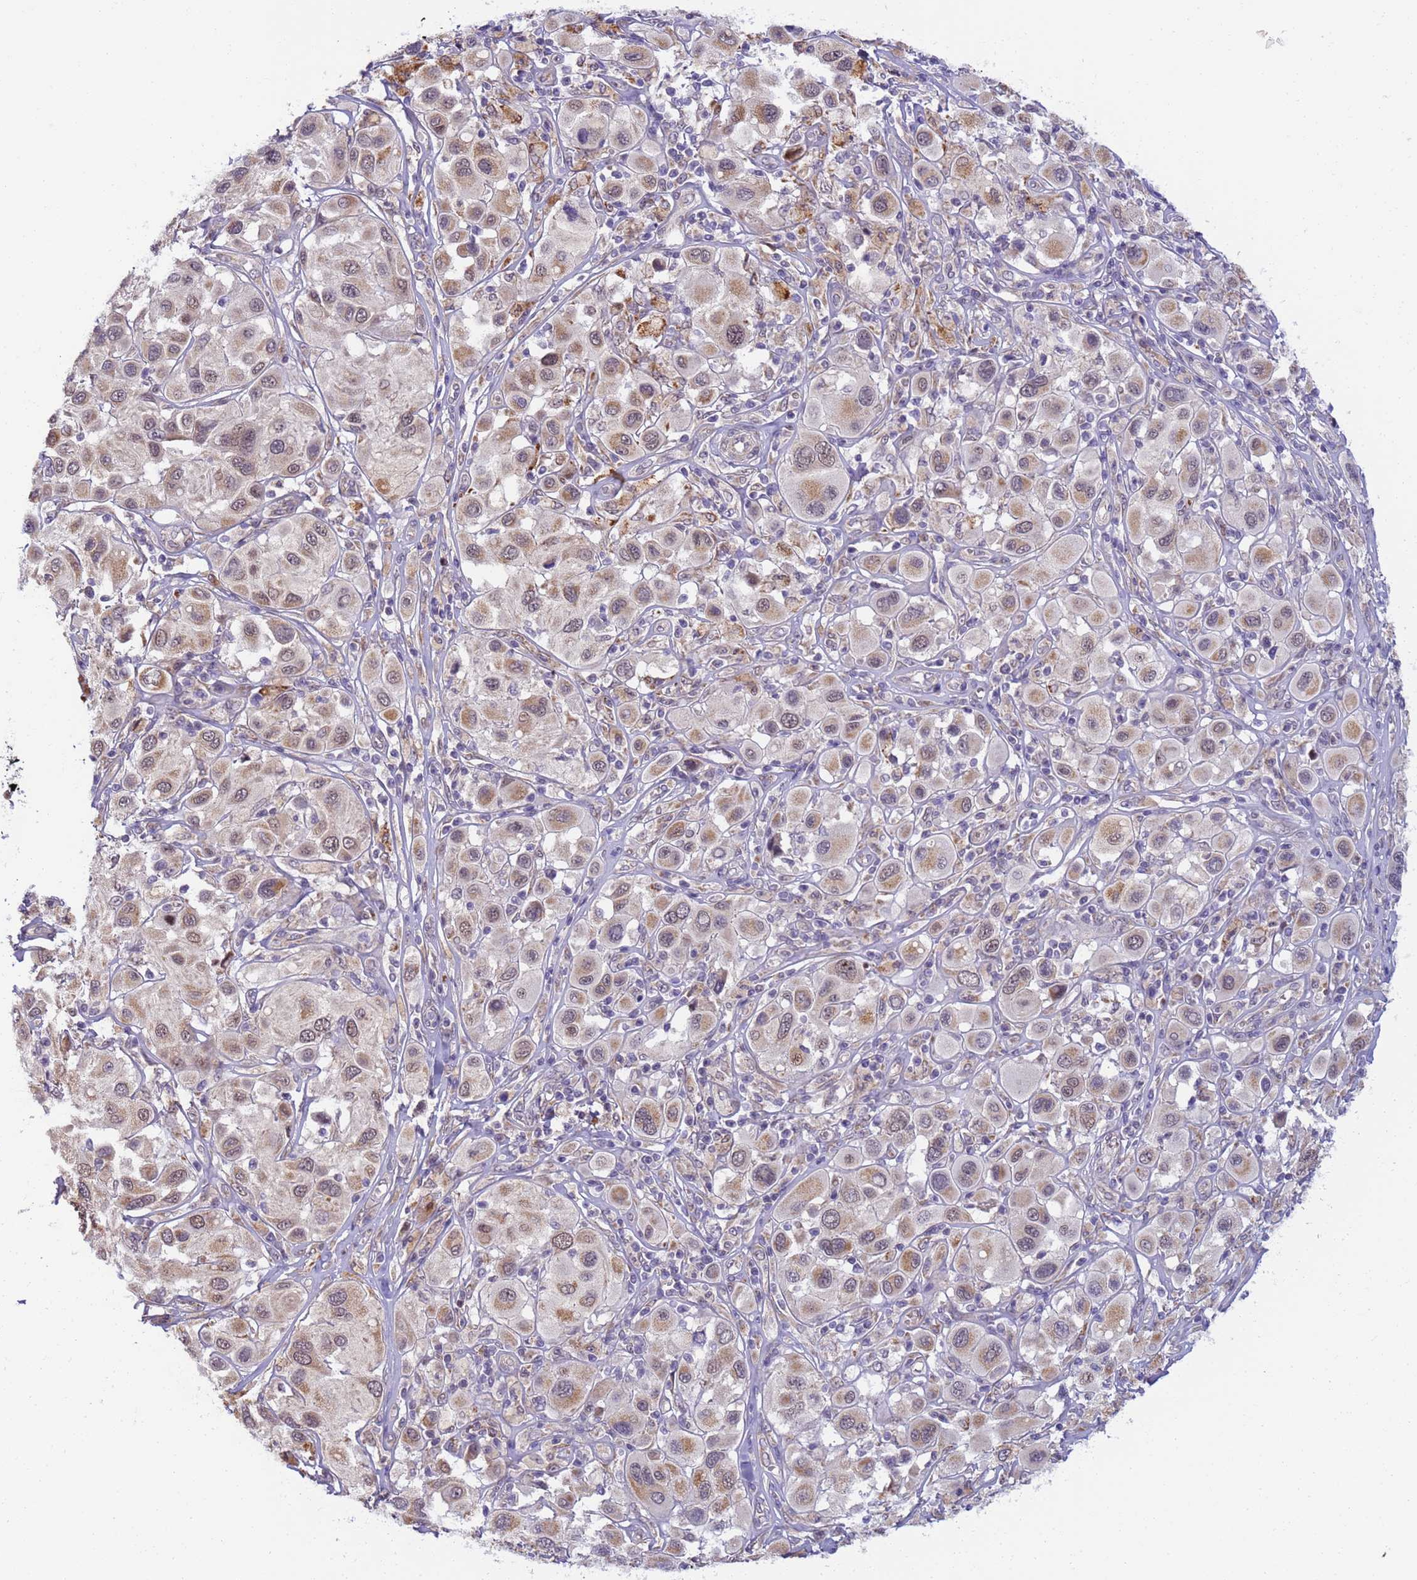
{"staining": {"intensity": "weak", "quantity": ">75%", "location": "cytoplasmic/membranous,nuclear"}, "tissue": "melanoma", "cell_type": "Tumor cells", "image_type": "cancer", "snomed": [{"axis": "morphology", "description": "Malignant melanoma, Metastatic site"}, {"axis": "topography", "description": "Skin"}], "caption": "A high-resolution photomicrograph shows IHC staining of melanoma, which shows weak cytoplasmic/membranous and nuclear positivity in about >75% of tumor cells. Ihc stains the protein of interest in brown and the nuclei are stained blue.", "gene": "RAPGEF3", "patient": {"sex": "male", "age": 41}}